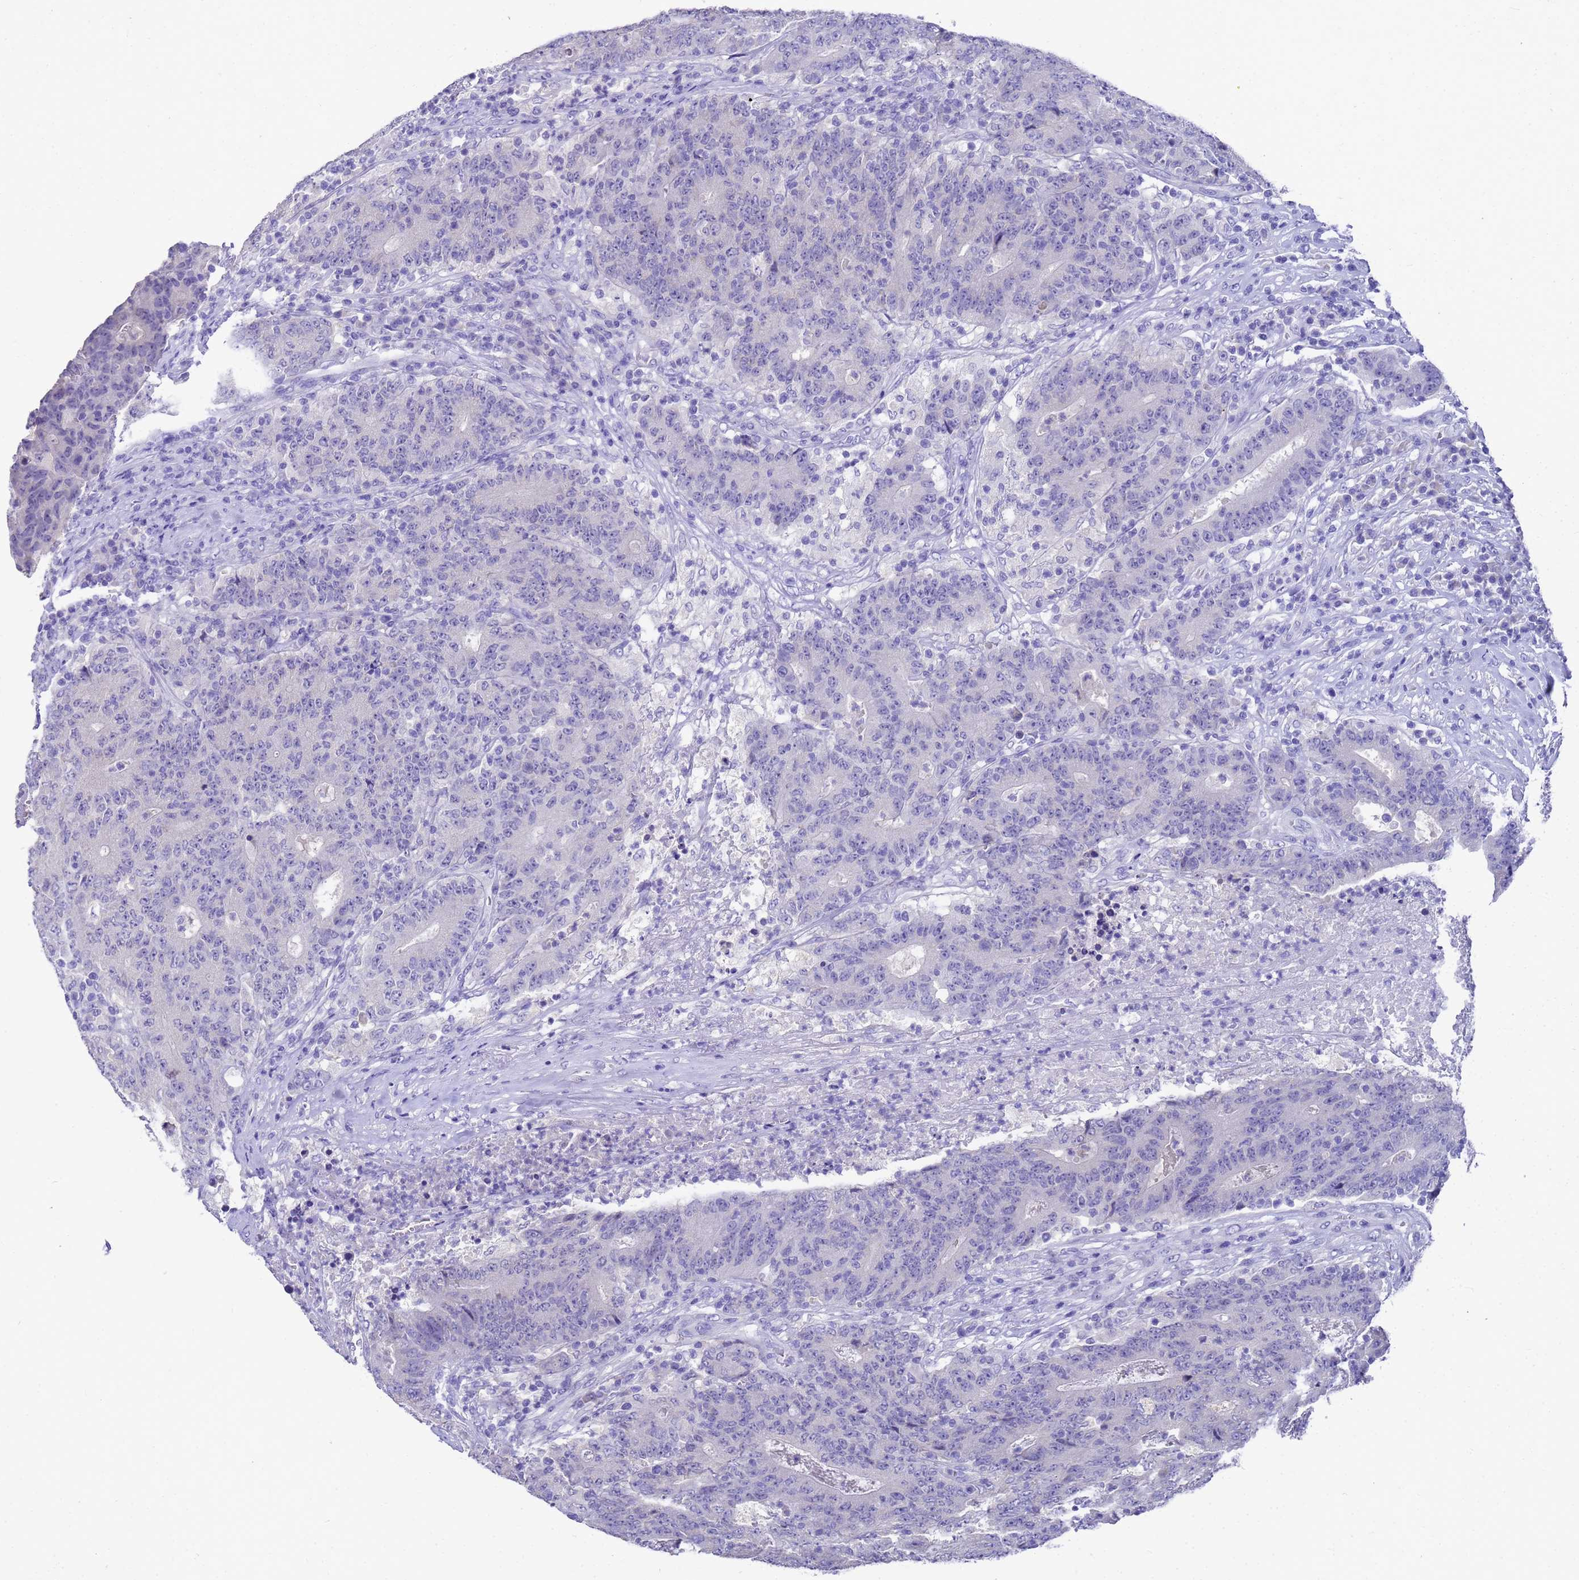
{"staining": {"intensity": "negative", "quantity": "none", "location": "none"}, "tissue": "colorectal cancer", "cell_type": "Tumor cells", "image_type": "cancer", "snomed": [{"axis": "morphology", "description": "Adenocarcinoma, NOS"}, {"axis": "topography", "description": "Colon"}], "caption": "There is no significant positivity in tumor cells of adenocarcinoma (colorectal). (DAB (3,3'-diaminobenzidine) immunohistochemistry (IHC) with hematoxylin counter stain).", "gene": "MS4A13", "patient": {"sex": "female", "age": 75}}